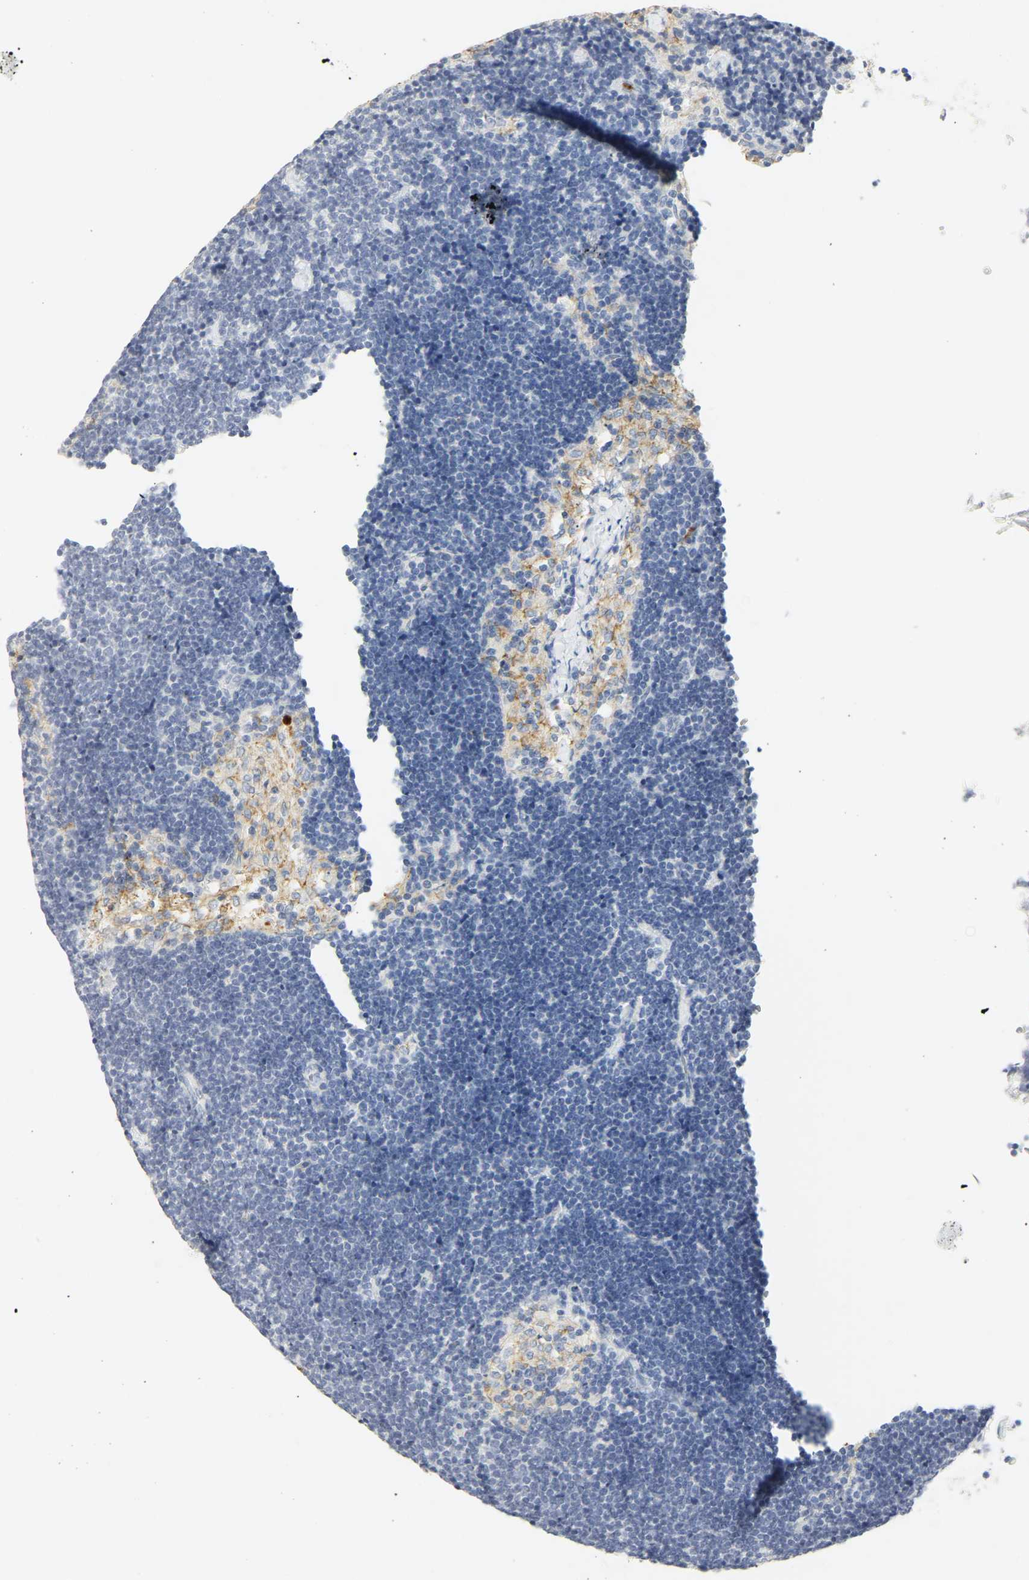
{"staining": {"intensity": "negative", "quantity": "none", "location": "none"}, "tissue": "lymph node", "cell_type": "Germinal center cells", "image_type": "normal", "snomed": [{"axis": "morphology", "description": "Normal tissue, NOS"}, {"axis": "topography", "description": "Lymph node"}], "caption": "This is a image of immunohistochemistry staining of benign lymph node, which shows no staining in germinal center cells. (Immunohistochemistry, brightfield microscopy, high magnification).", "gene": "CEACAM5", "patient": {"sex": "male", "age": 63}}